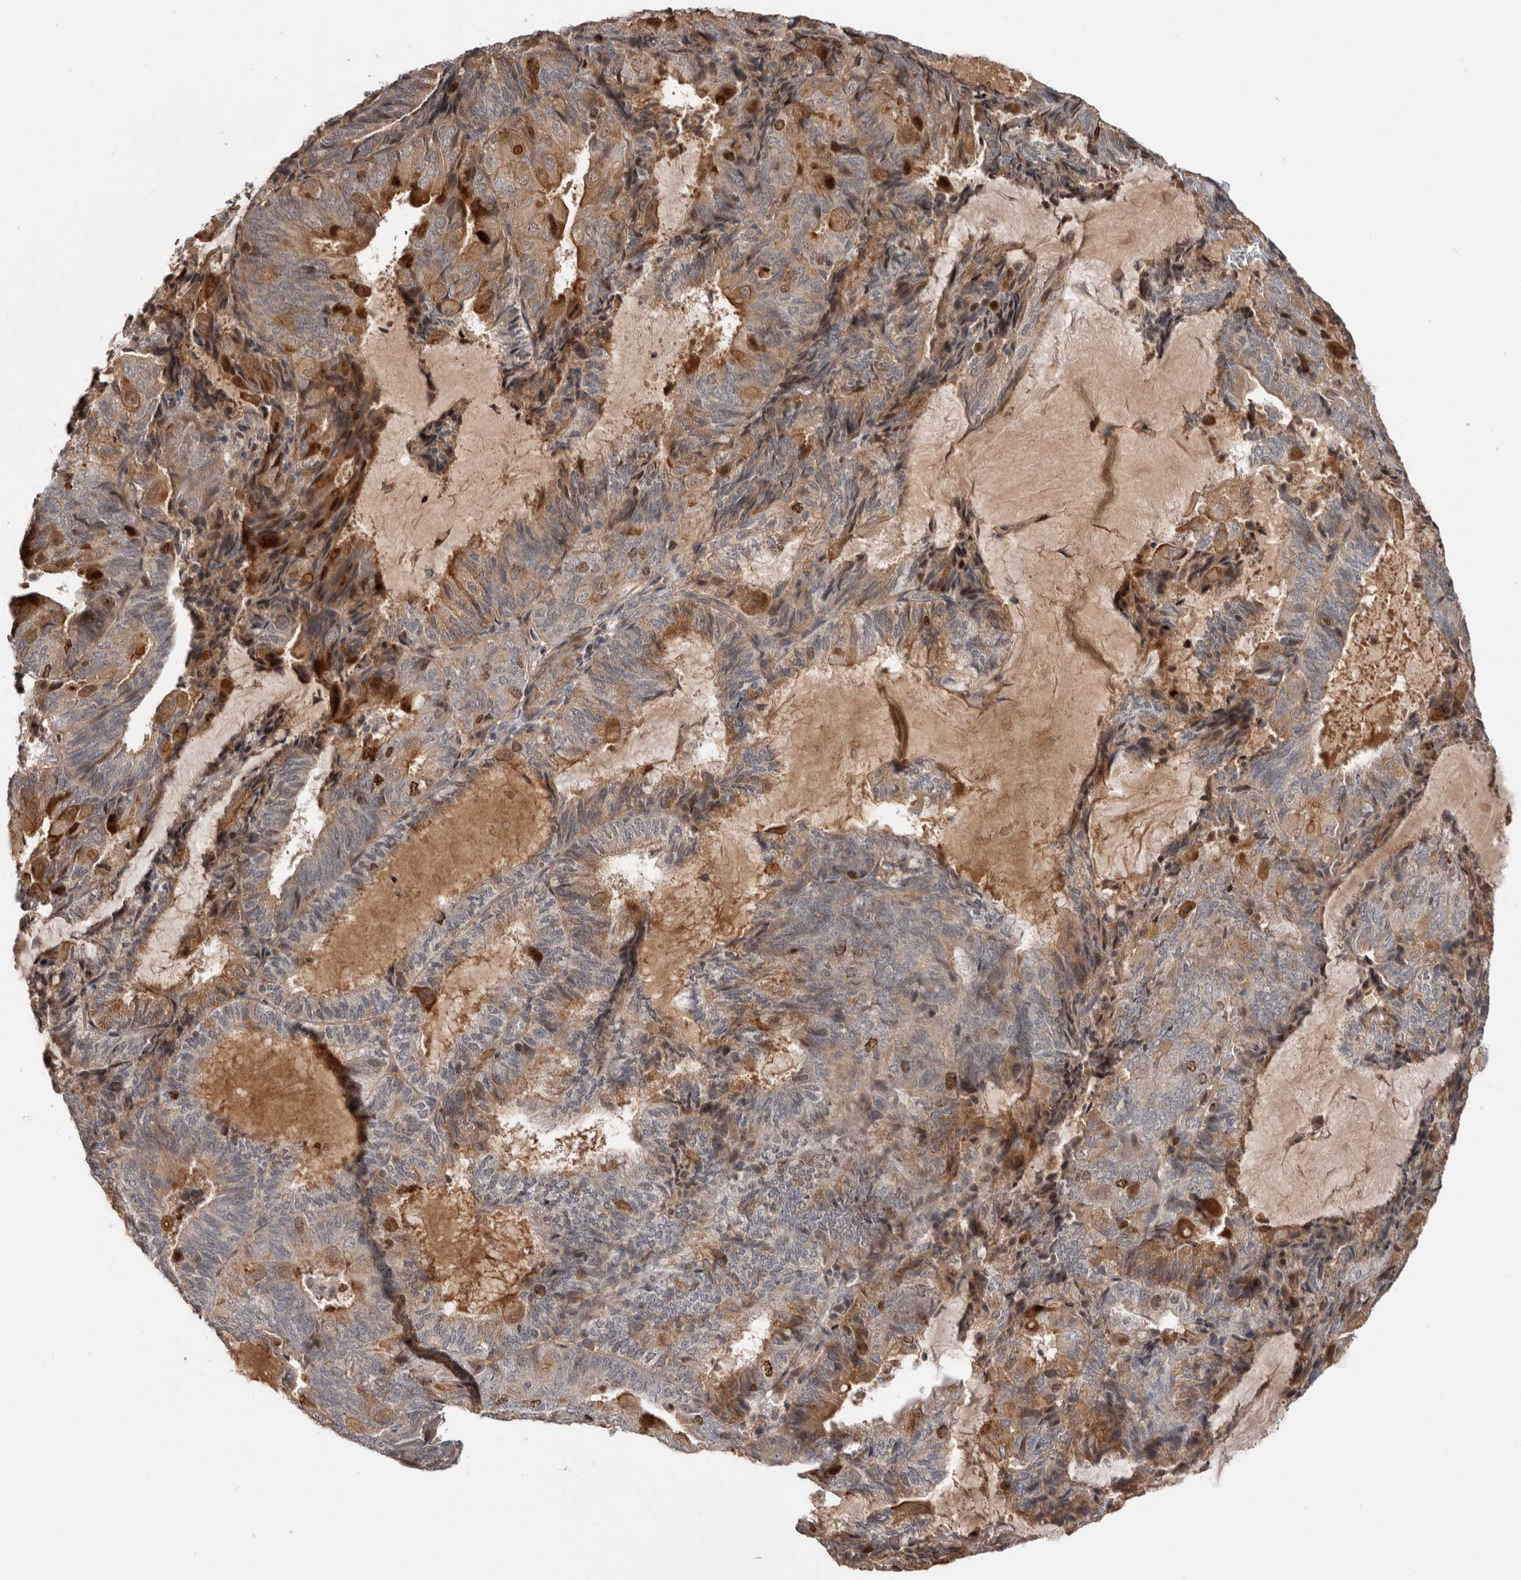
{"staining": {"intensity": "moderate", "quantity": "<25%", "location": "cytoplasmic/membranous"}, "tissue": "endometrial cancer", "cell_type": "Tumor cells", "image_type": "cancer", "snomed": [{"axis": "morphology", "description": "Adenocarcinoma, NOS"}, {"axis": "topography", "description": "Endometrium"}], "caption": "Immunohistochemical staining of endometrial cancer reveals low levels of moderate cytoplasmic/membranous protein positivity in approximately <25% of tumor cells.", "gene": "CDCA8", "patient": {"sex": "female", "age": 81}}